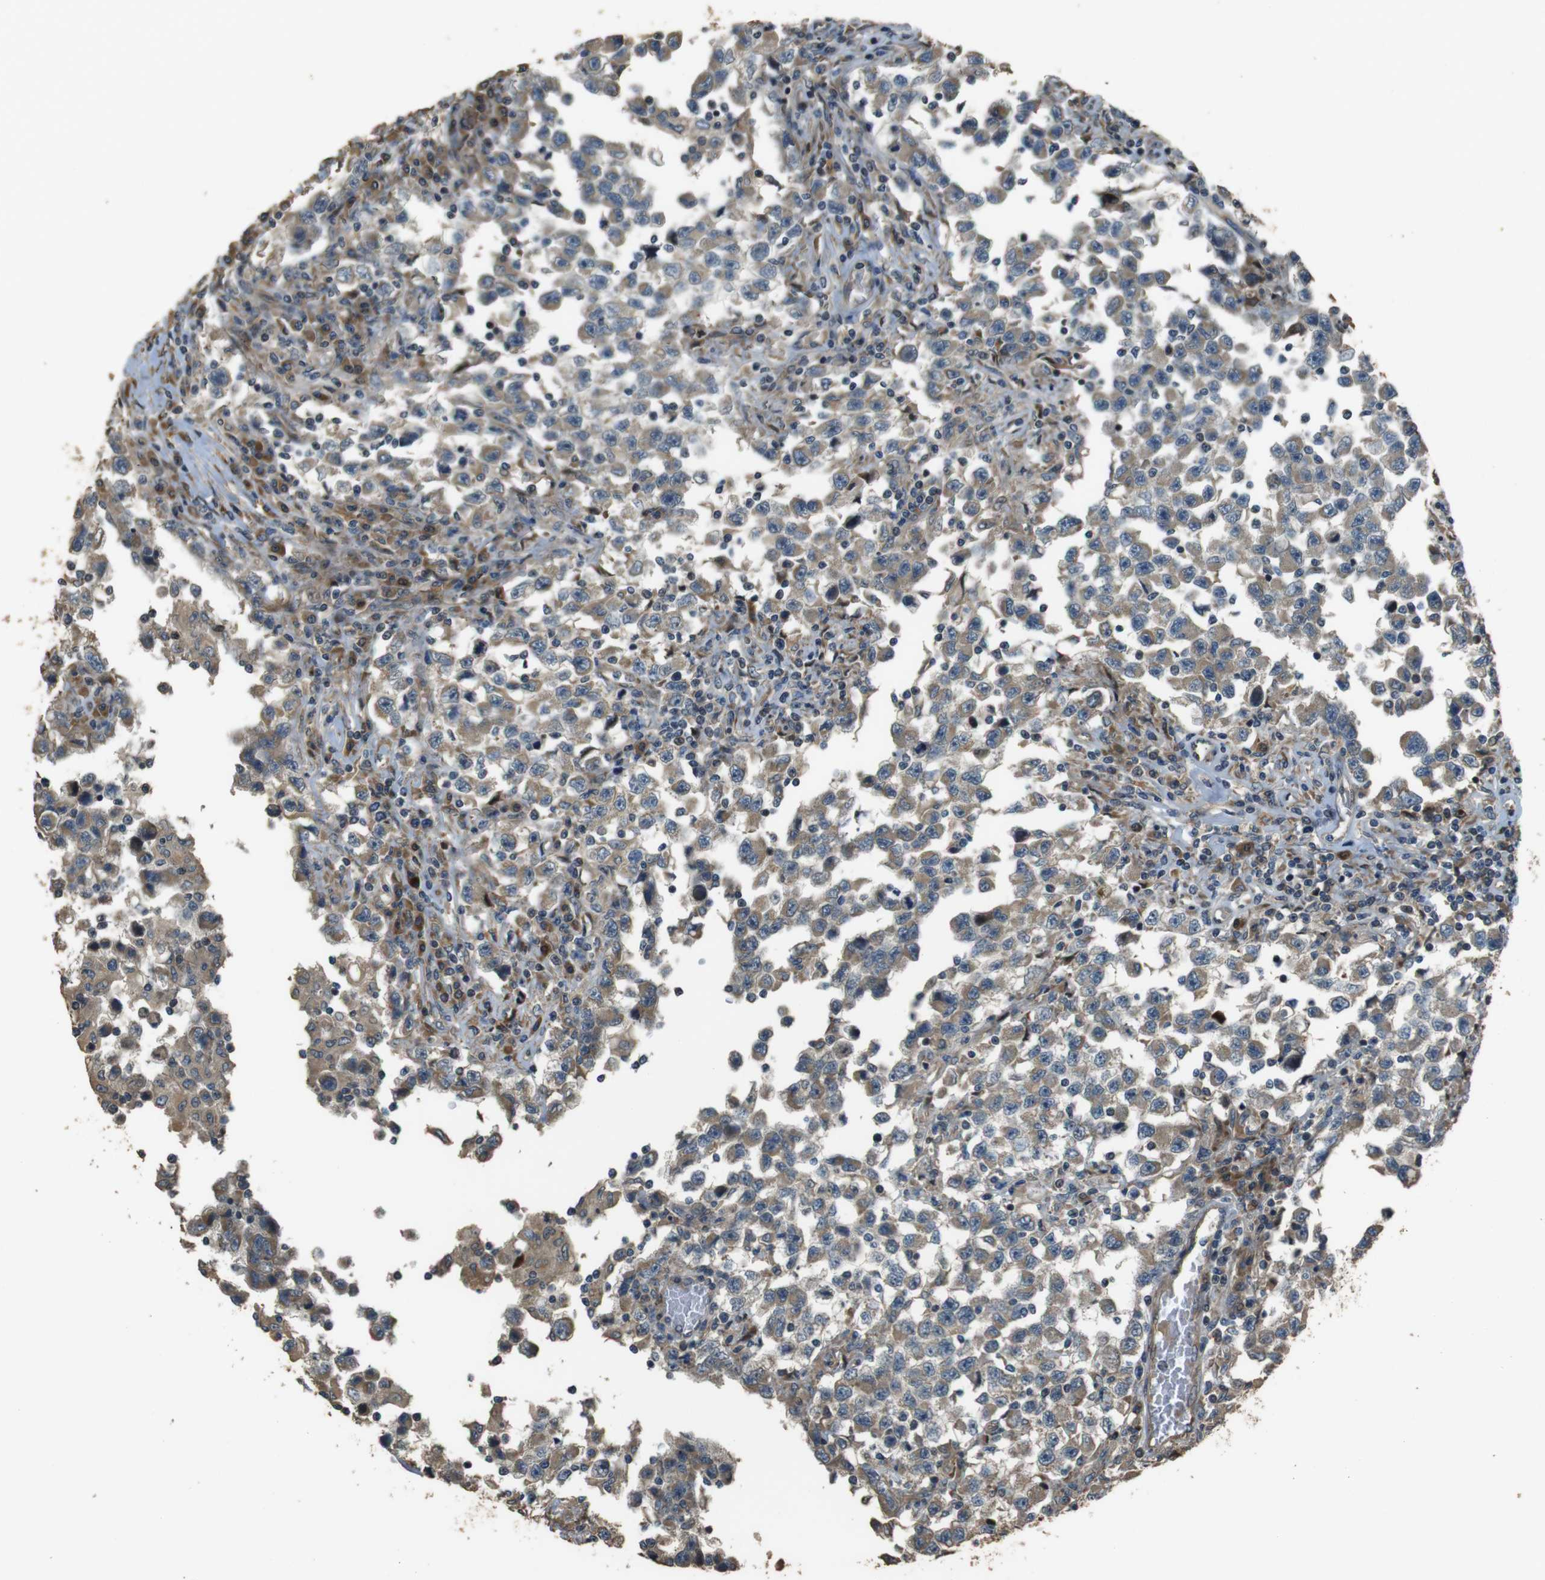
{"staining": {"intensity": "moderate", "quantity": "25%-75%", "location": "cytoplasmic/membranous"}, "tissue": "testis cancer", "cell_type": "Tumor cells", "image_type": "cancer", "snomed": [{"axis": "morphology", "description": "Carcinoma, Embryonal, NOS"}, {"axis": "topography", "description": "Testis"}], "caption": "Tumor cells show medium levels of moderate cytoplasmic/membranous positivity in approximately 25%-75% of cells in human testis cancer. The staining was performed using DAB to visualize the protein expression in brown, while the nuclei were stained in blue with hematoxylin (Magnification: 20x).", "gene": "MSRB3", "patient": {"sex": "male", "age": 21}}